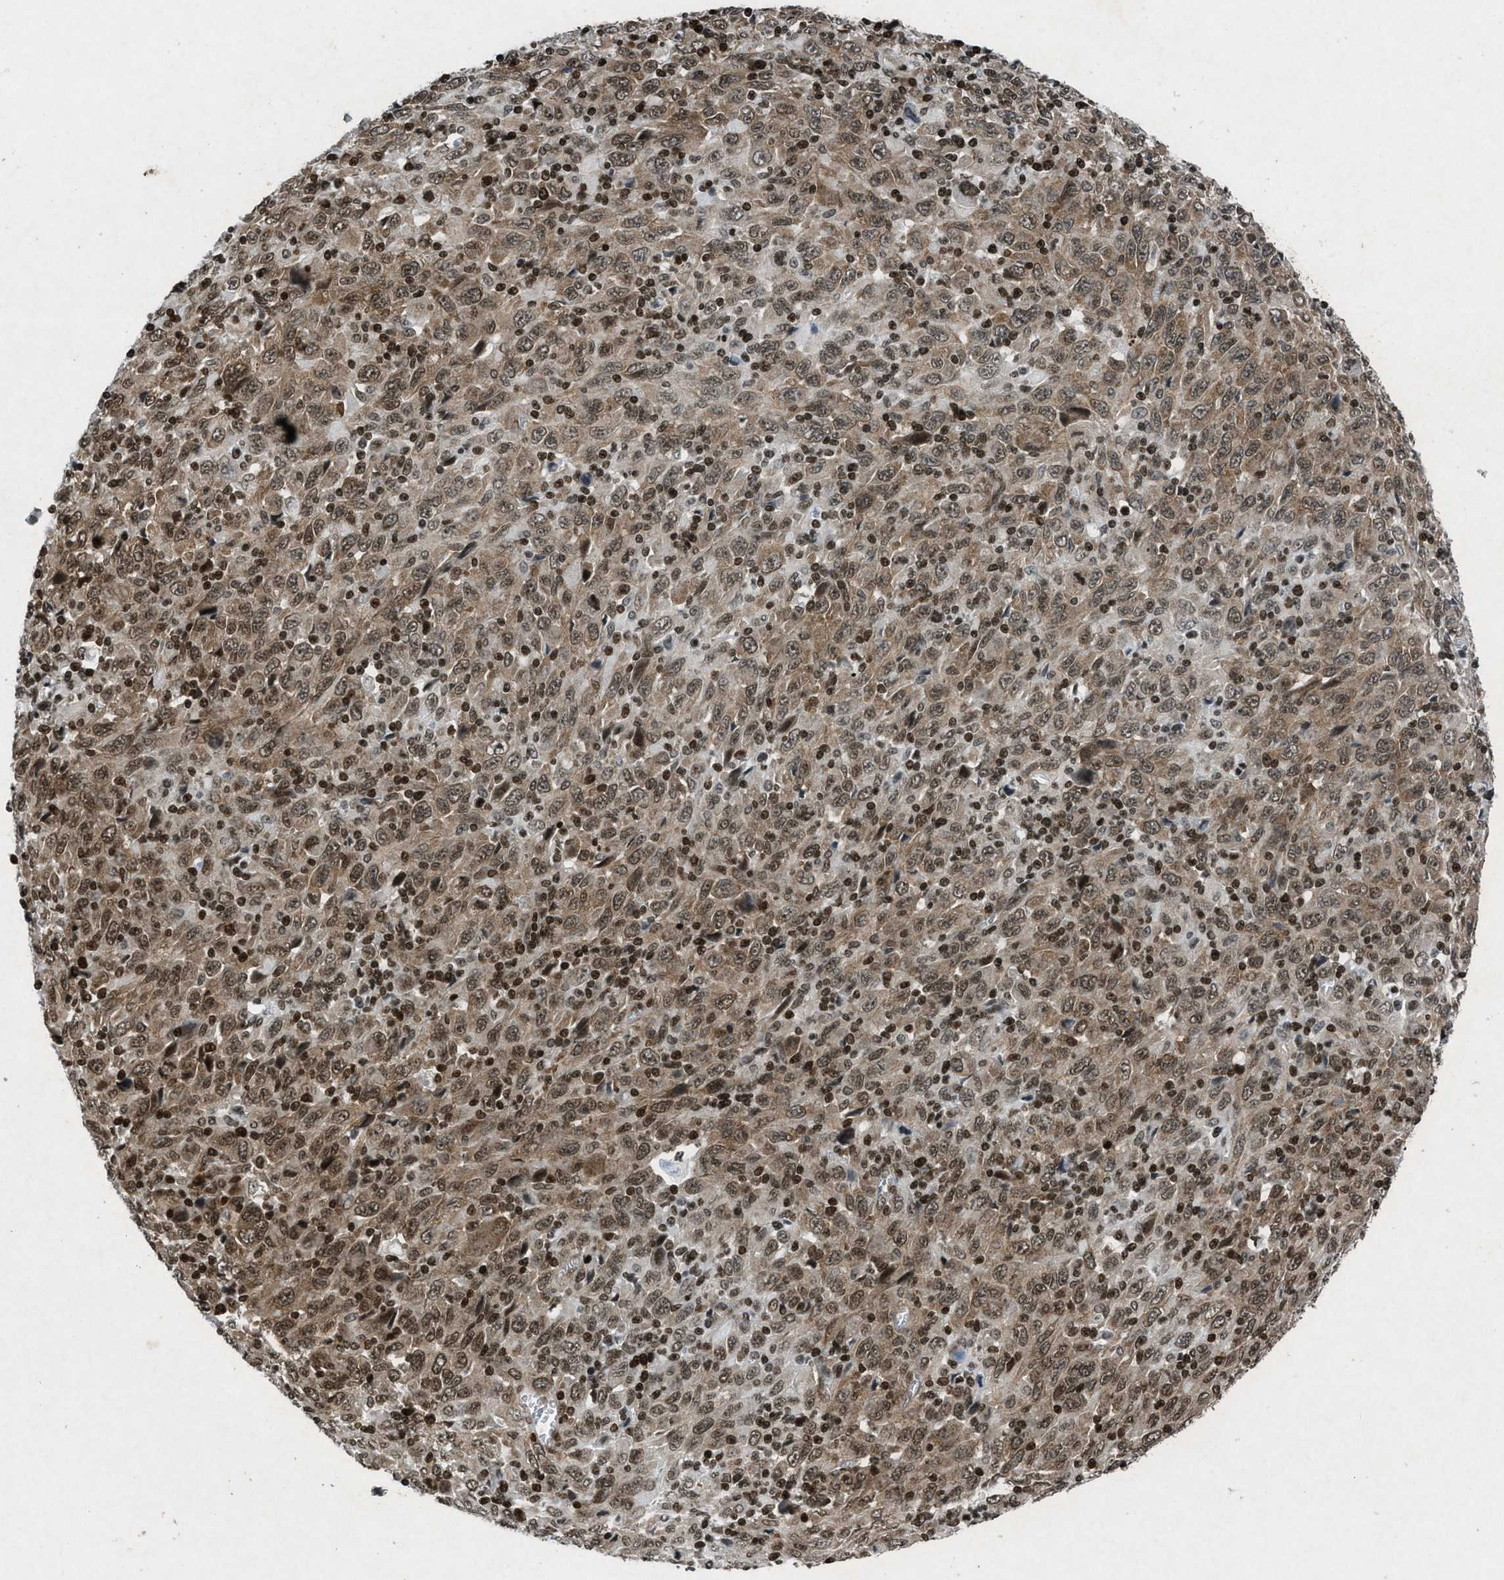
{"staining": {"intensity": "moderate", "quantity": ">75%", "location": "cytoplasmic/membranous,nuclear"}, "tissue": "melanoma", "cell_type": "Tumor cells", "image_type": "cancer", "snomed": [{"axis": "morphology", "description": "Malignant melanoma, Metastatic site"}, {"axis": "topography", "description": "Skin"}], "caption": "Immunohistochemical staining of melanoma reveals moderate cytoplasmic/membranous and nuclear protein expression in approximately >75% of tumor cells.", "gene": "NXF1", "patient": {"sex": "female", "age": 56}}